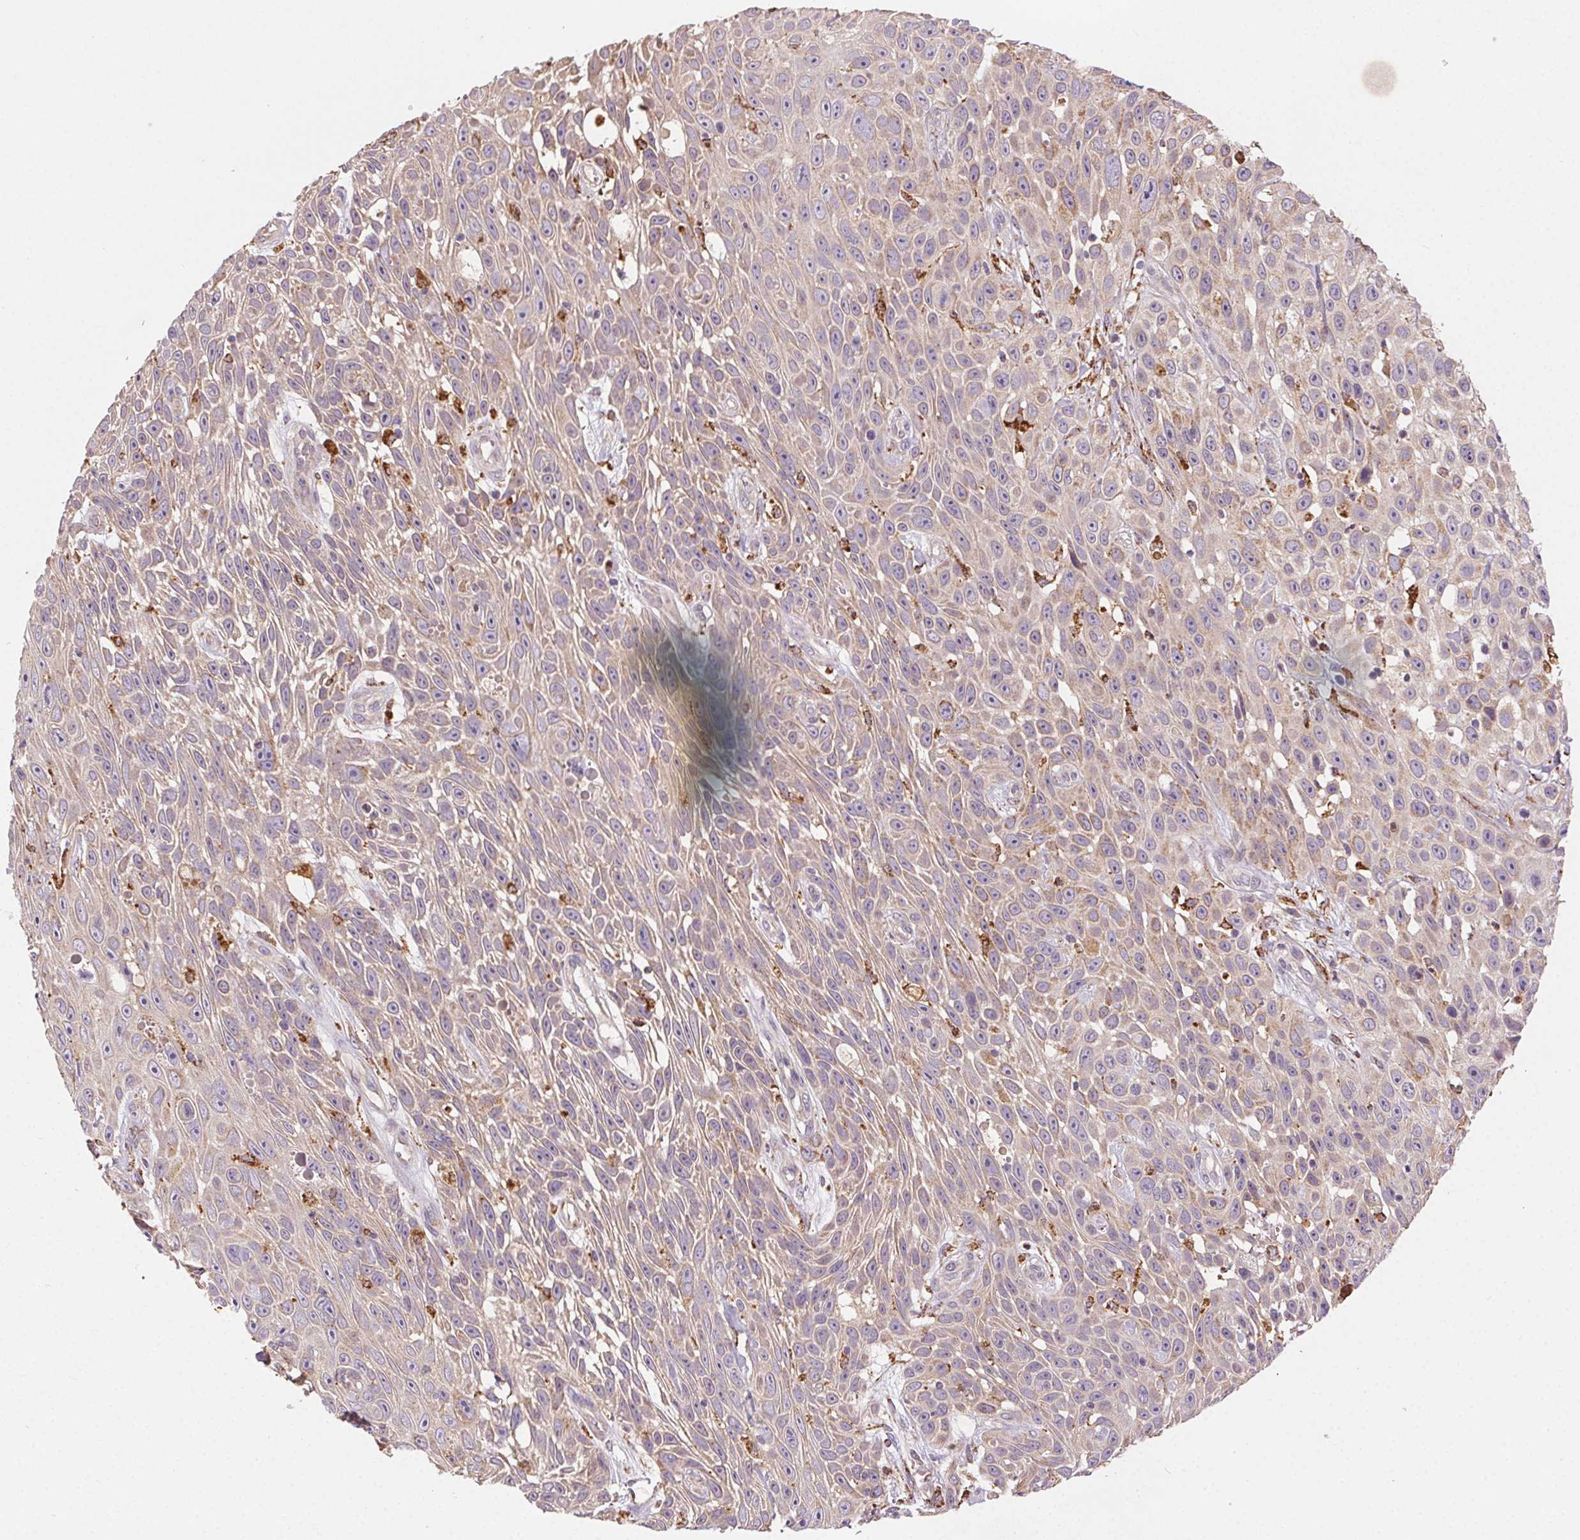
{"staining": {"intensity": "negative", "quantity": "none", "location": "none"}, "tissue": "skin cancer", "cell_type": "Tumor cells", "image_type": "cancer", "snomed": [{"axis": "morphology", "description": "Squamous cell carcinoma, NOS"}, {"axis": "topography", "description": "Skin"}], "caption": "High power microscopy photomicrograph of an immunohistochemistry micrograph of skin cancer (squamous cell carcinoma), revealing no significant expression in tumor cells.", "gene": "FNBP1L", "patient": {"sex": "male", "age": 82}}